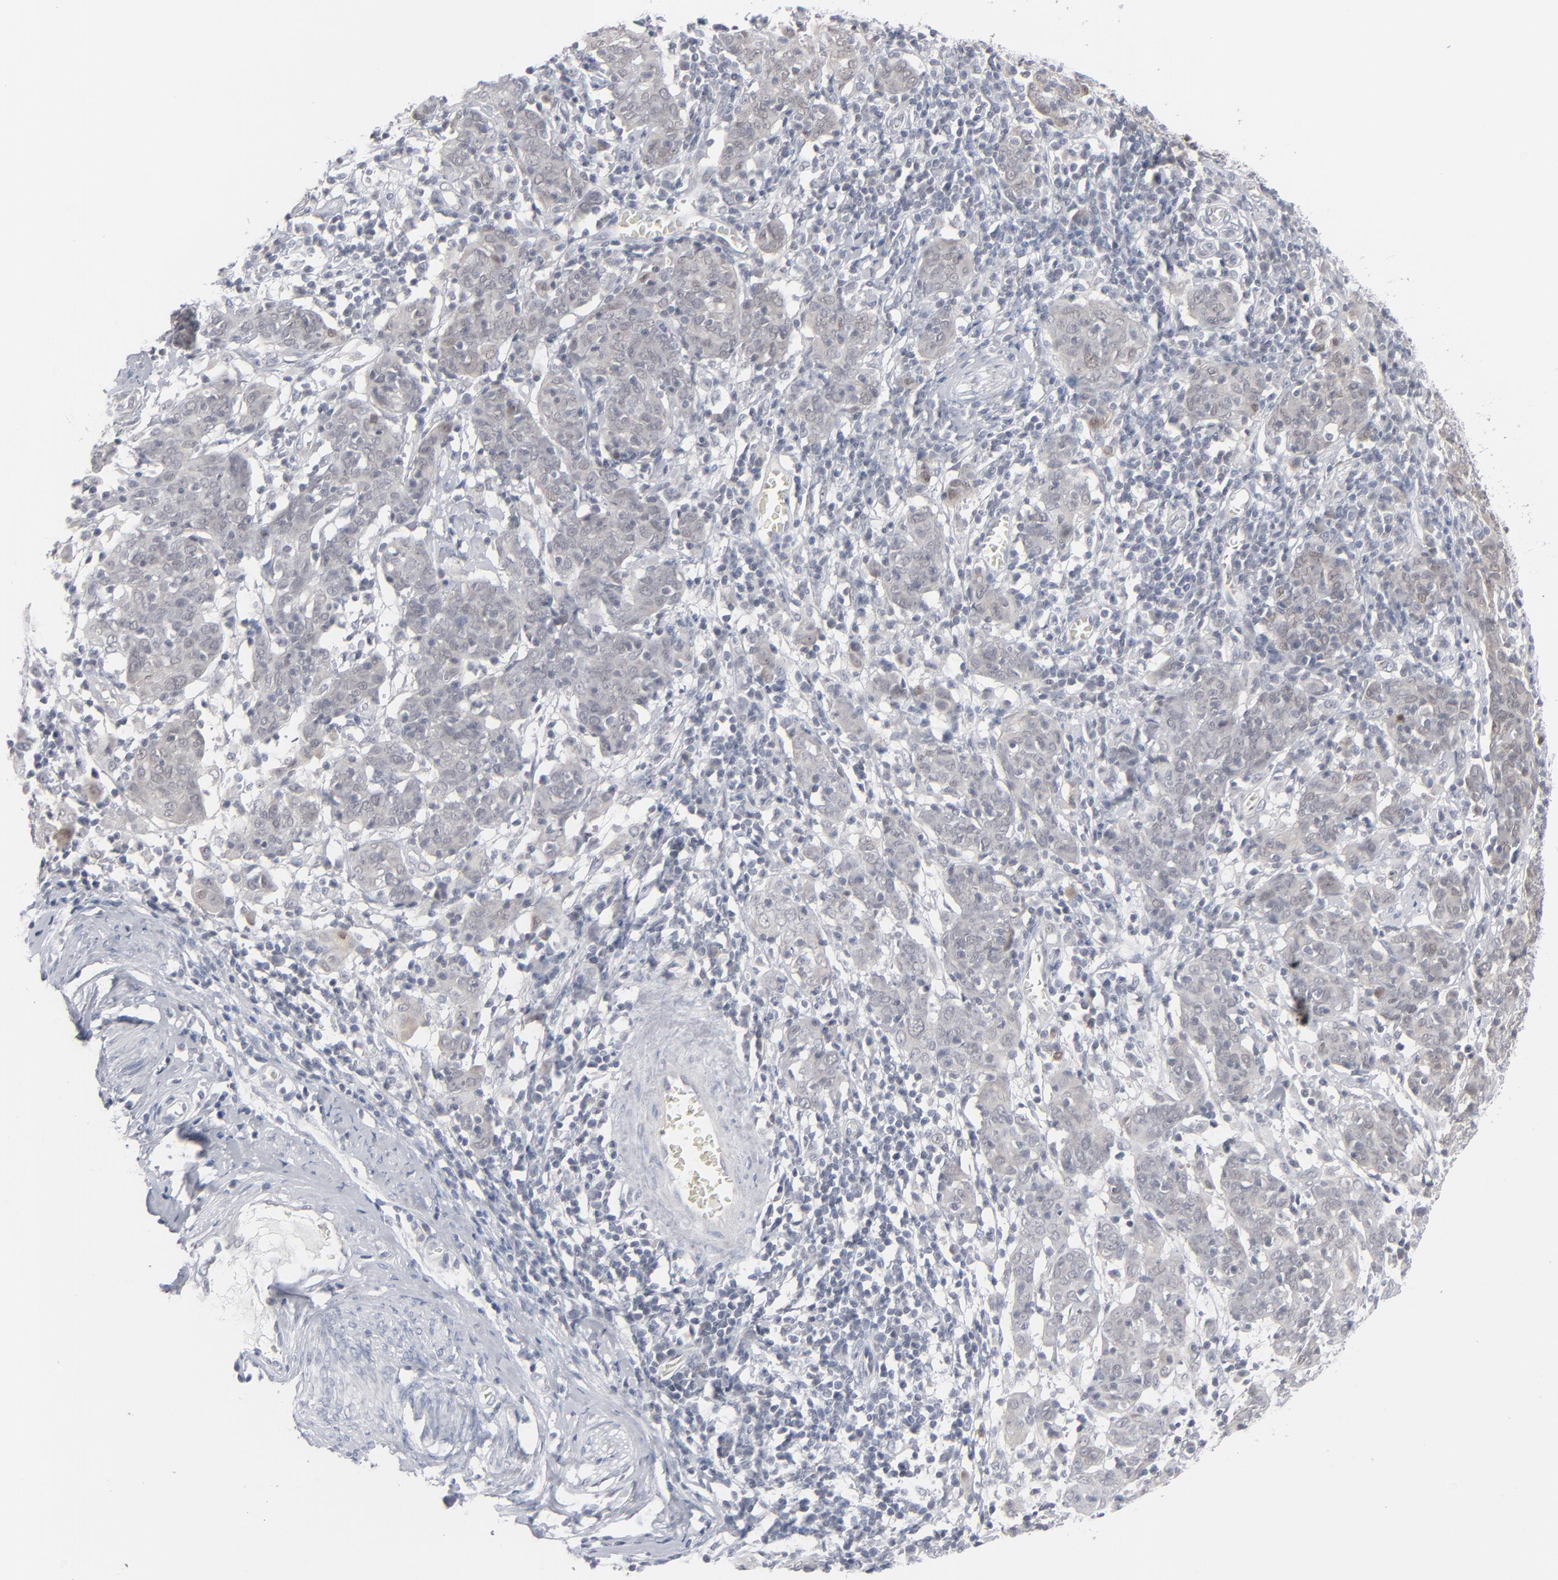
{"staining": {"intensity": "negative", "quantity": "none", "location": "none"}, "tissue": "cervical cancer", "cell_type": "Tumor cells", "image_type": "cancer", "snomed": [{"axis": "morphology", "description": "Normal tissue, NOS"}, {"axis": "morphology", "description": "Squamous cell carcinoma, NOS"}, {"axis": "topography", "description": "Cervix"}], "caption": "DAB immunohistochemical staining of cervical cancer exhibits no significant staining in tumor cells. The staining is performed using DAB (3,3'-diaminobenzidine) brown chromogen with nuclei counter-stained in using hematoxylin.", "gene": "POF1B", "patient": {"sex": "female", "age": 67}}